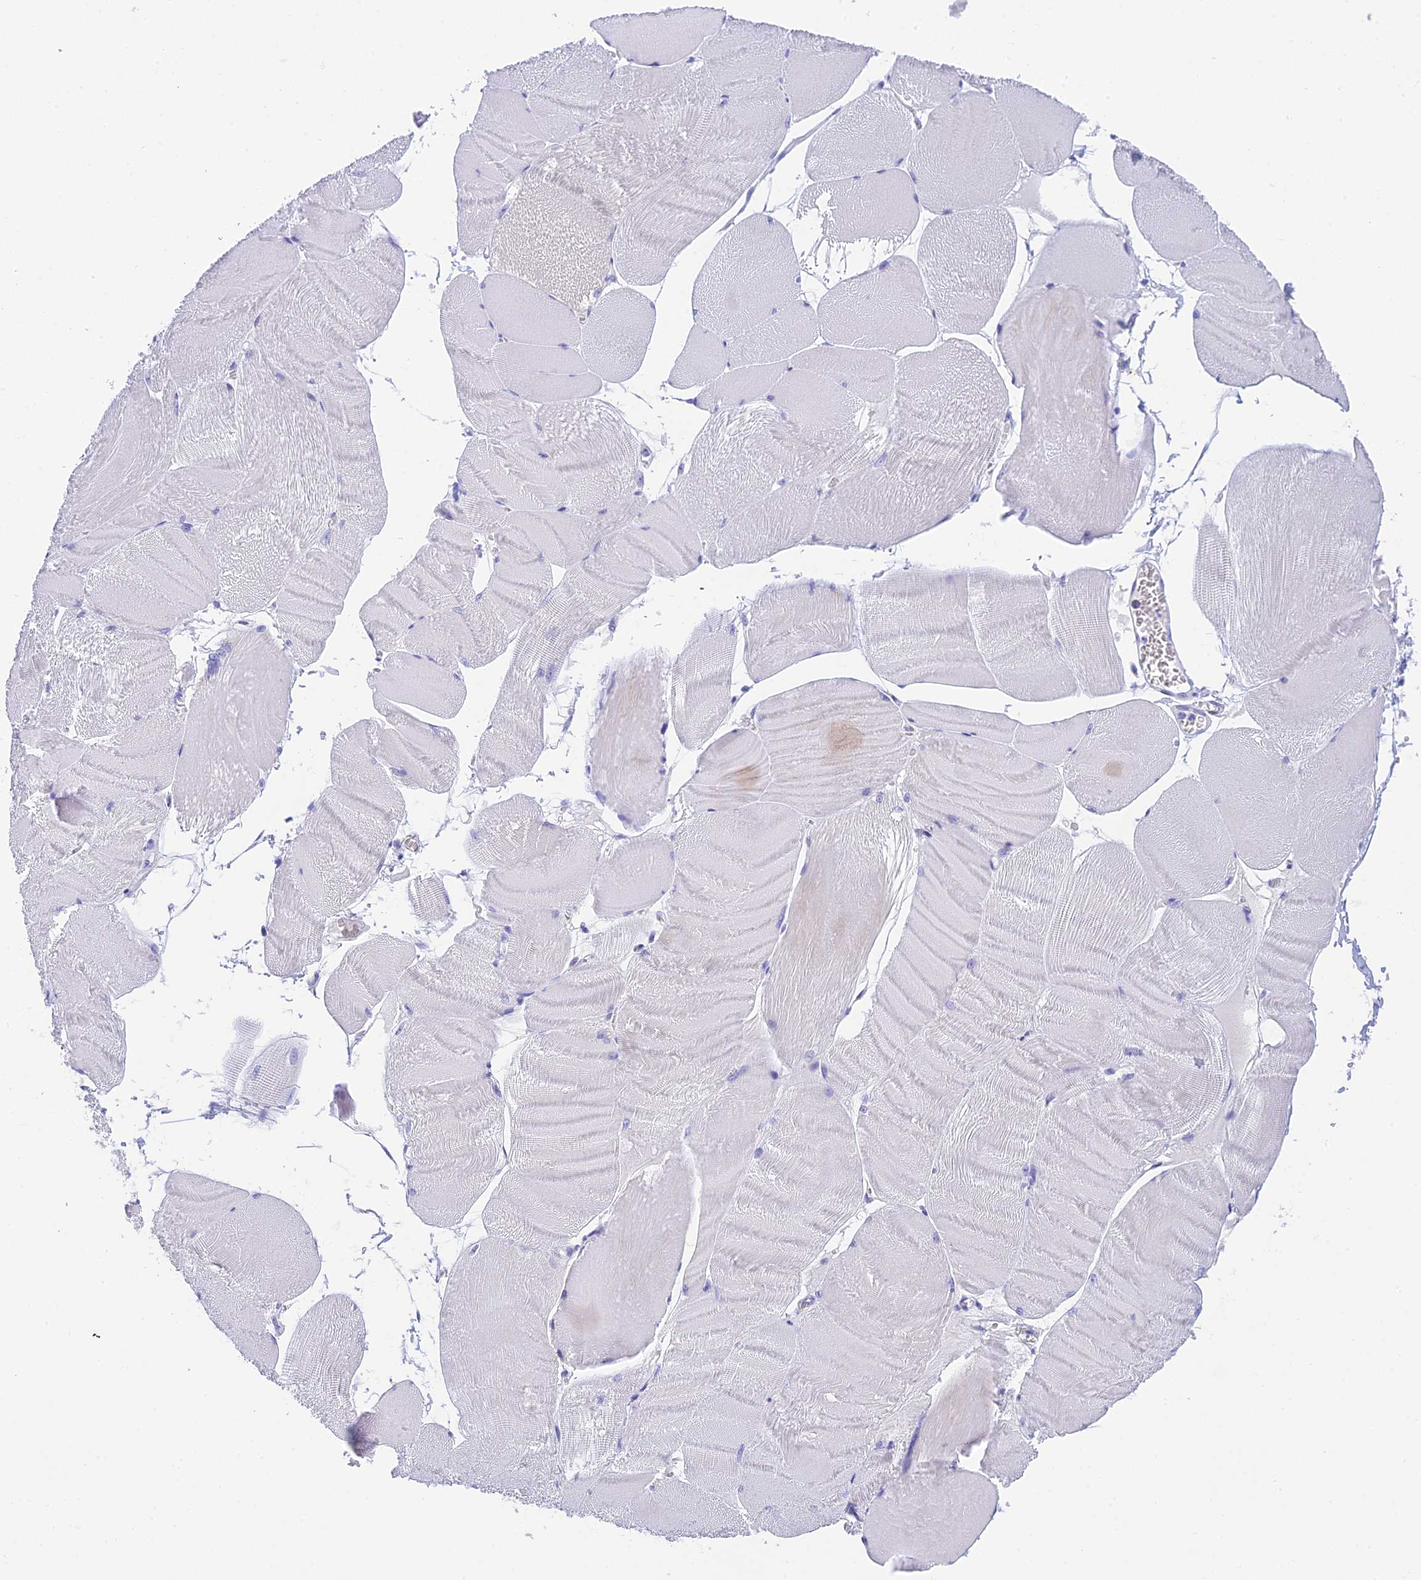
{"staining": {"intensity": "negative", "quantity": "none", "location": "none"}, "tissue": "skeletal muscle", "cell_type": "Myocytes", "image_type": "normal", "snomed": [{"axis": "morphology", "description": "Normal tissue, NOS"}, {"axis": "morphology", "description": "Basal cell carcinoma"}, {"axis": "topography", "description": "Skeletal muscle"}], "caption": "A histopathology image of skeletal muscle stained for a protein demonstrates no brown staining in myocytes. Brightfield microscopy of immunohistochemistry stained with DAB (3,3'-diaminobenzidine) (brown) and hematoxylin (blue), captured at high magnification.", "gene": "KDELR3", "patient": {"sex": "female", "age": 64}}